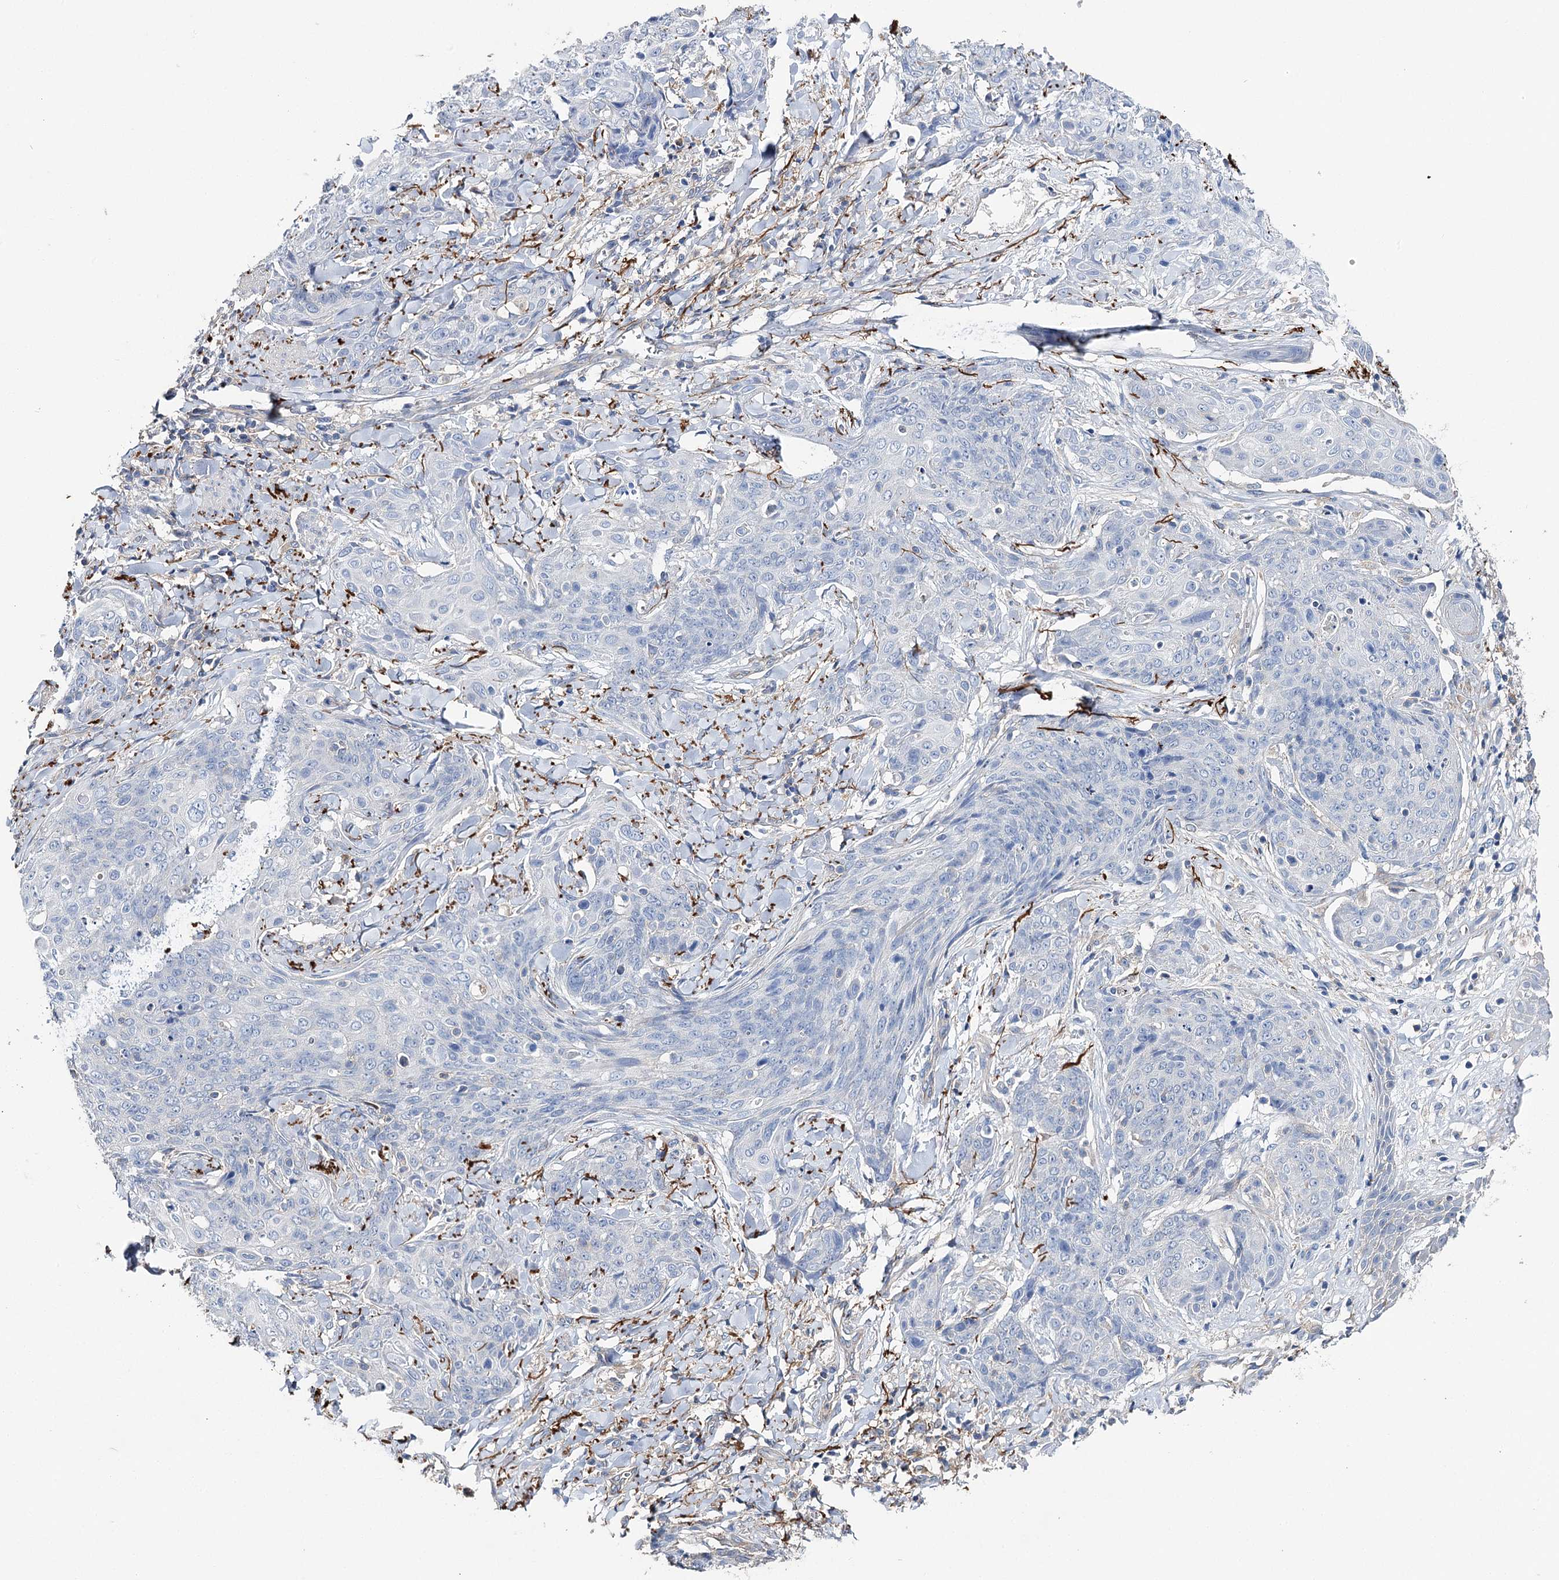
{"staining": {"intensity": "negative", "quantity": "none", "location": "none"}, "tissue": "skin cancer", "cell_type": "Tumor cells", "image_type": "cancer", "snomed": [{"axis": "morphology", "description": "Squamous cell carcinoma, NOS"}, {"axis": "topography", "description": "Skin"}, {"axis": "topography", "description": "Vulva"}], "caption": "Immunohistochemical staining of squamous cell carcinoma (skin) exhibits no significant positivity in tumor cells.", "gene": "EPYC", "patient": {"sex": "female", "age": 85}}